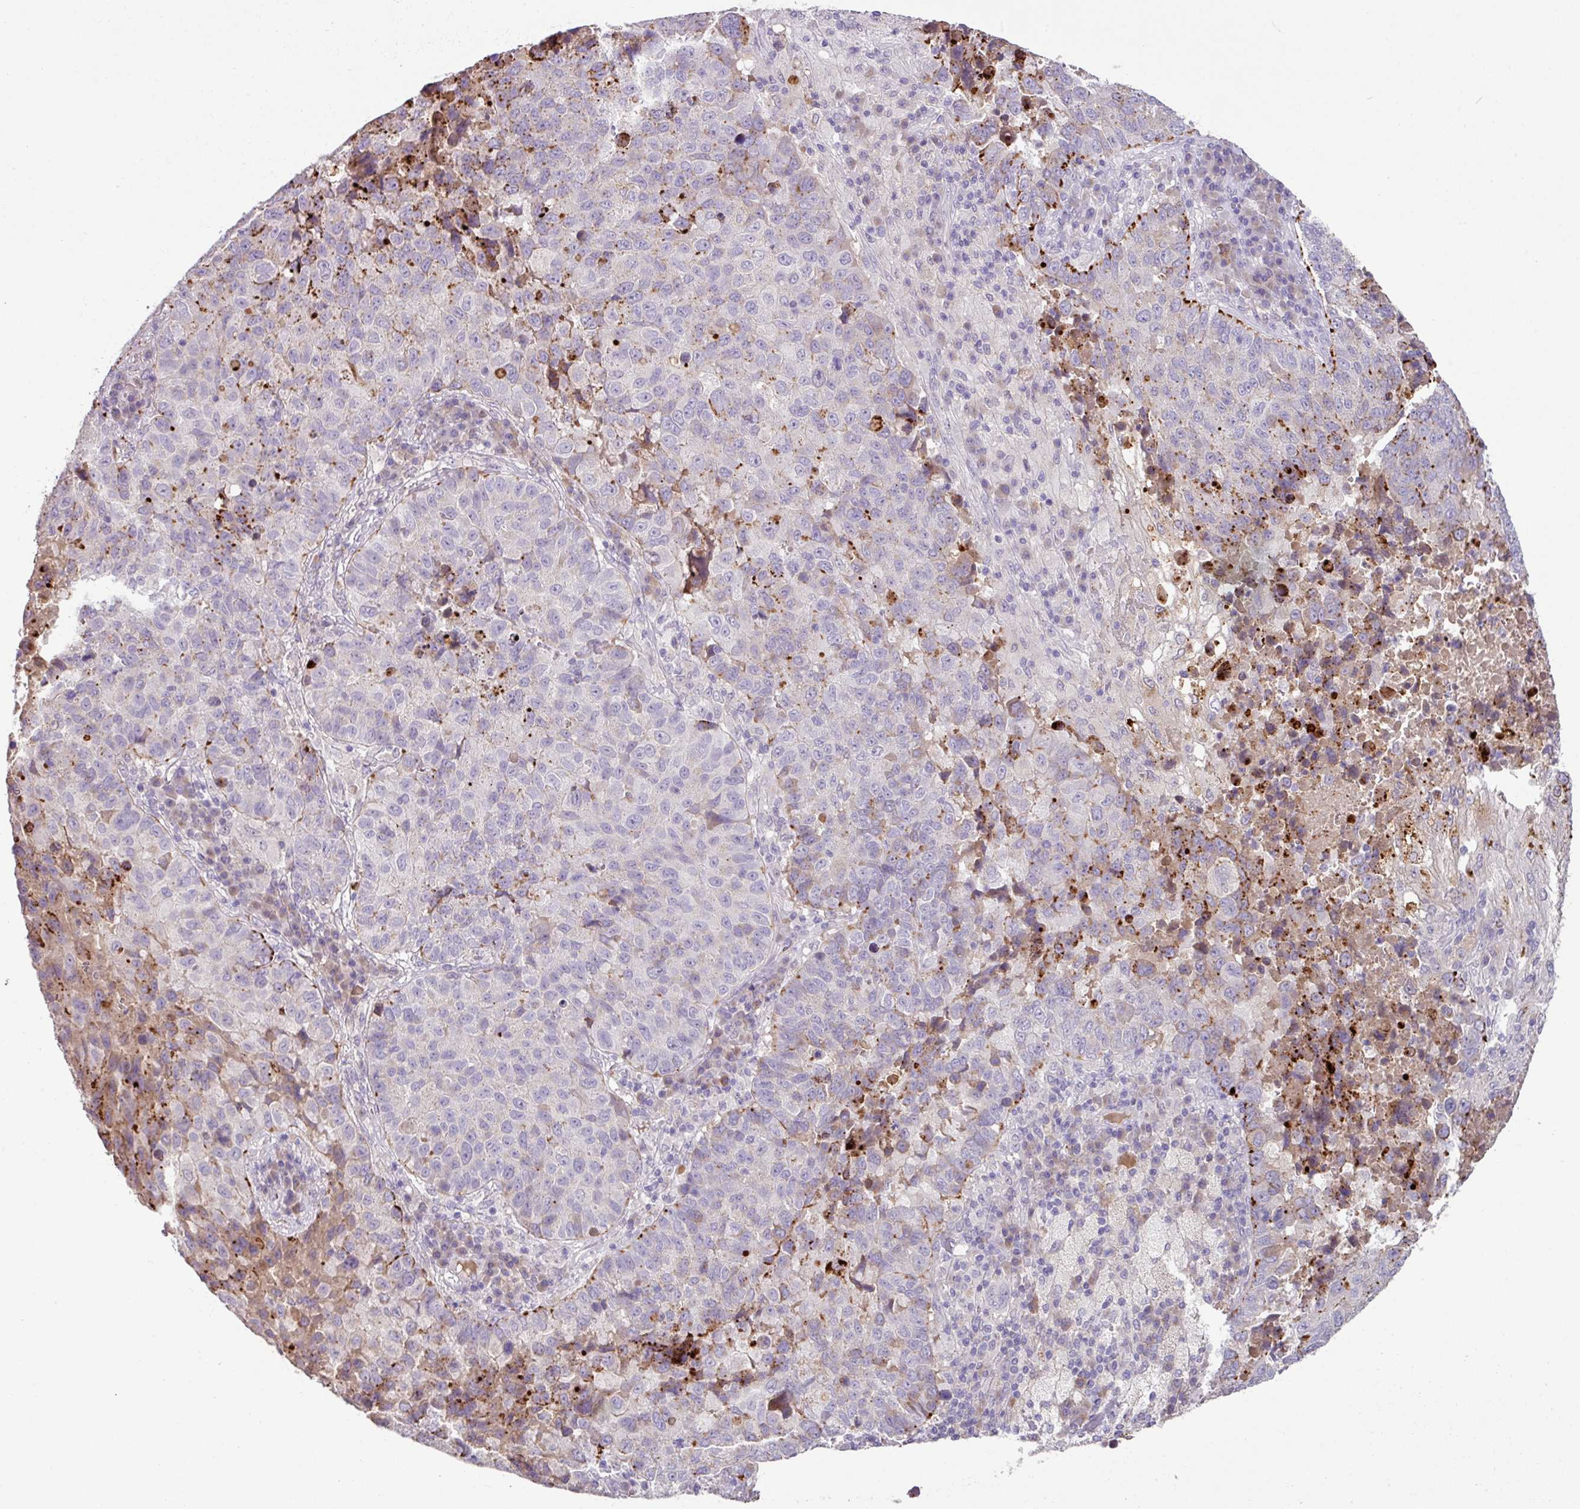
{"staining": {"intensity": "moderate", "quantity": "<25%", "location": "cytoplasmic/membranous"}, "tissue": "lung cancer", "cell_type": "Tumor cells", "image_type": "cancer", "snomed": [{"axis": "morphology", "description": "Squamous cell carcinoma, NOS"}, {"axis": "topography", "description": "Lung"}], "caption": "Protein staining shows moderate cytoplasmic/membranous positivity in approximately <25% of tumor cells in lung cancer (squamous cell carcinoma).", "gene": "PLEKHH3", "patient": {"sex": "male", "age": 73}}